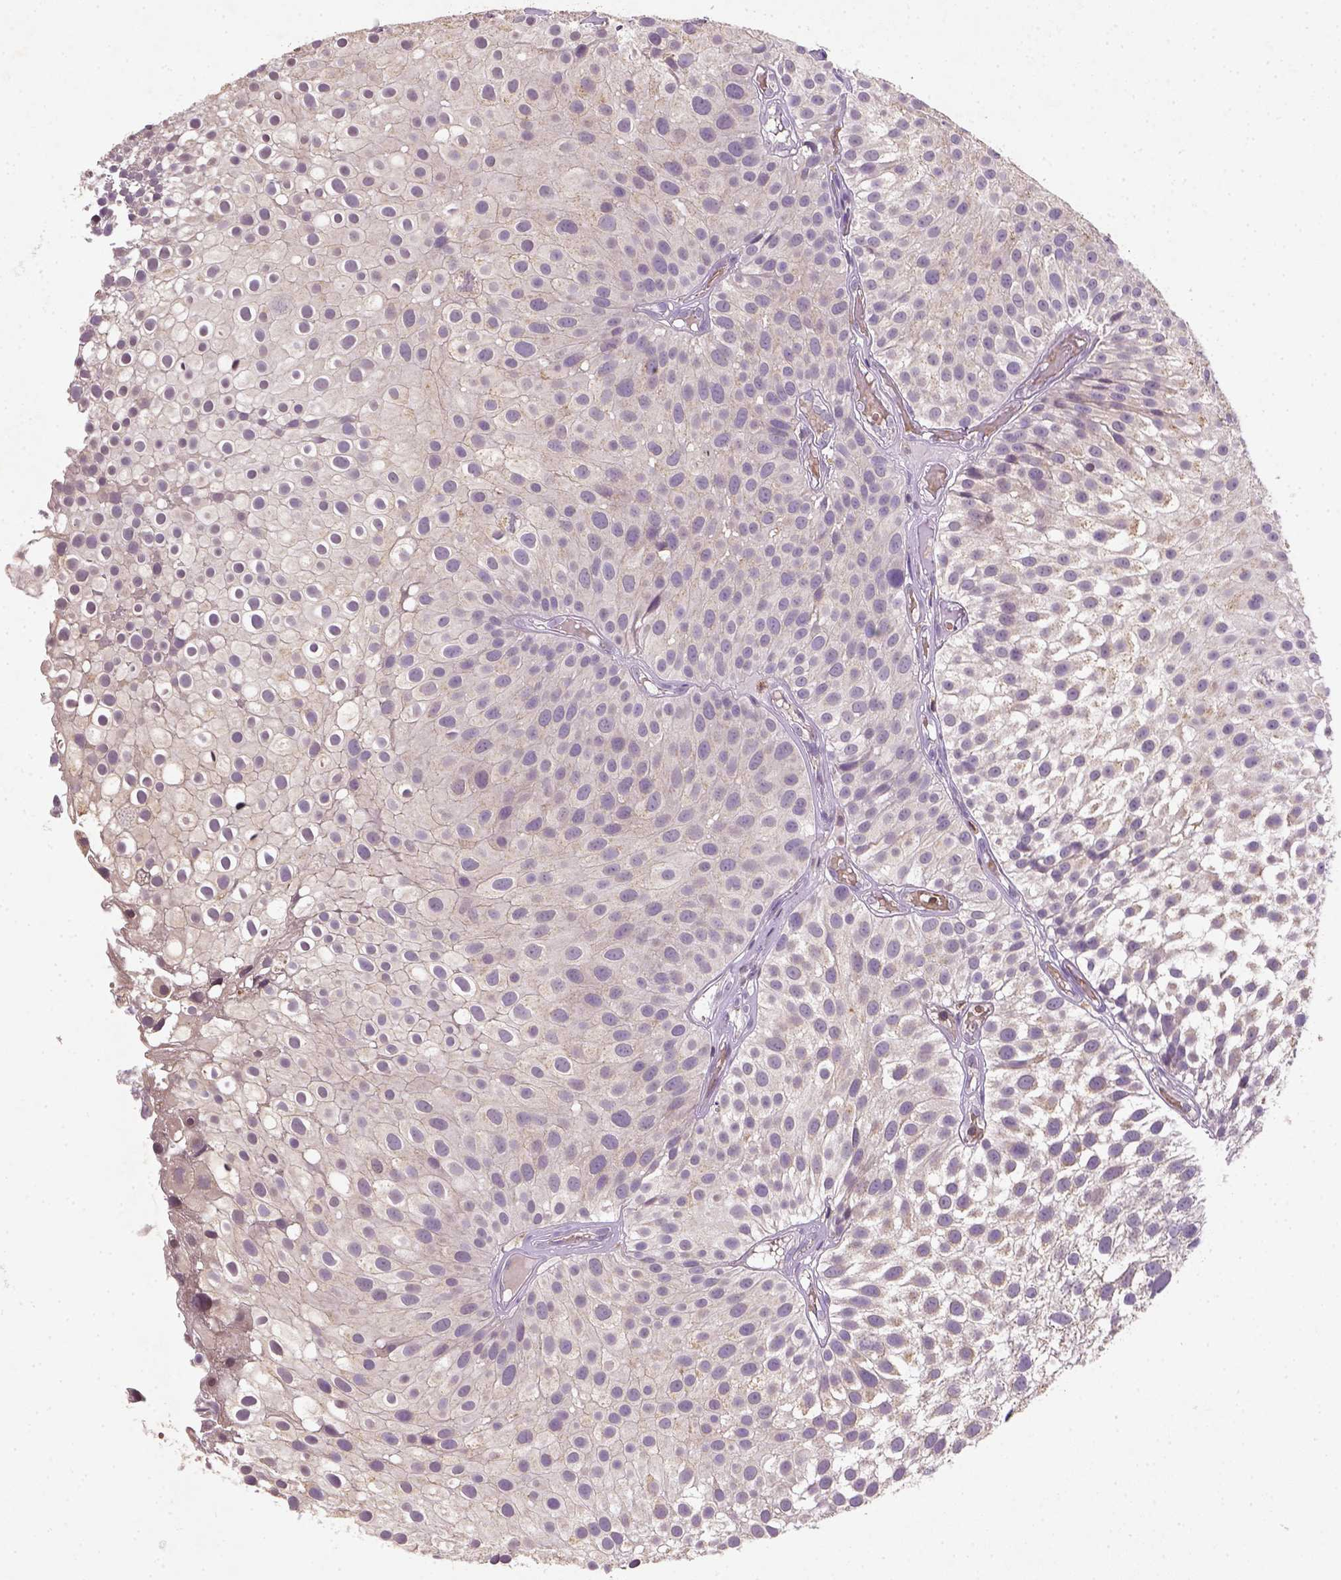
{"staining": {"intensity": "weak", "quantity": "<25%", "location": "cytoplasmic/membranous"}, "tissue": "urothelial cancer", "cell_type": "Tumor cells", "image_type": "cancer", "snomed": [{"axis": "morphology", "description": "Urothelial carcinoma, Low grade"}, {"axis": "topography", "description": "Urinary bladder"}], "caption": "Human urothelial cancer stained for a protein using IHC demonstrates no positivity in tumor cells.", "gene": "NUDT3", "patient": {"sex": "male", "age": 79}}